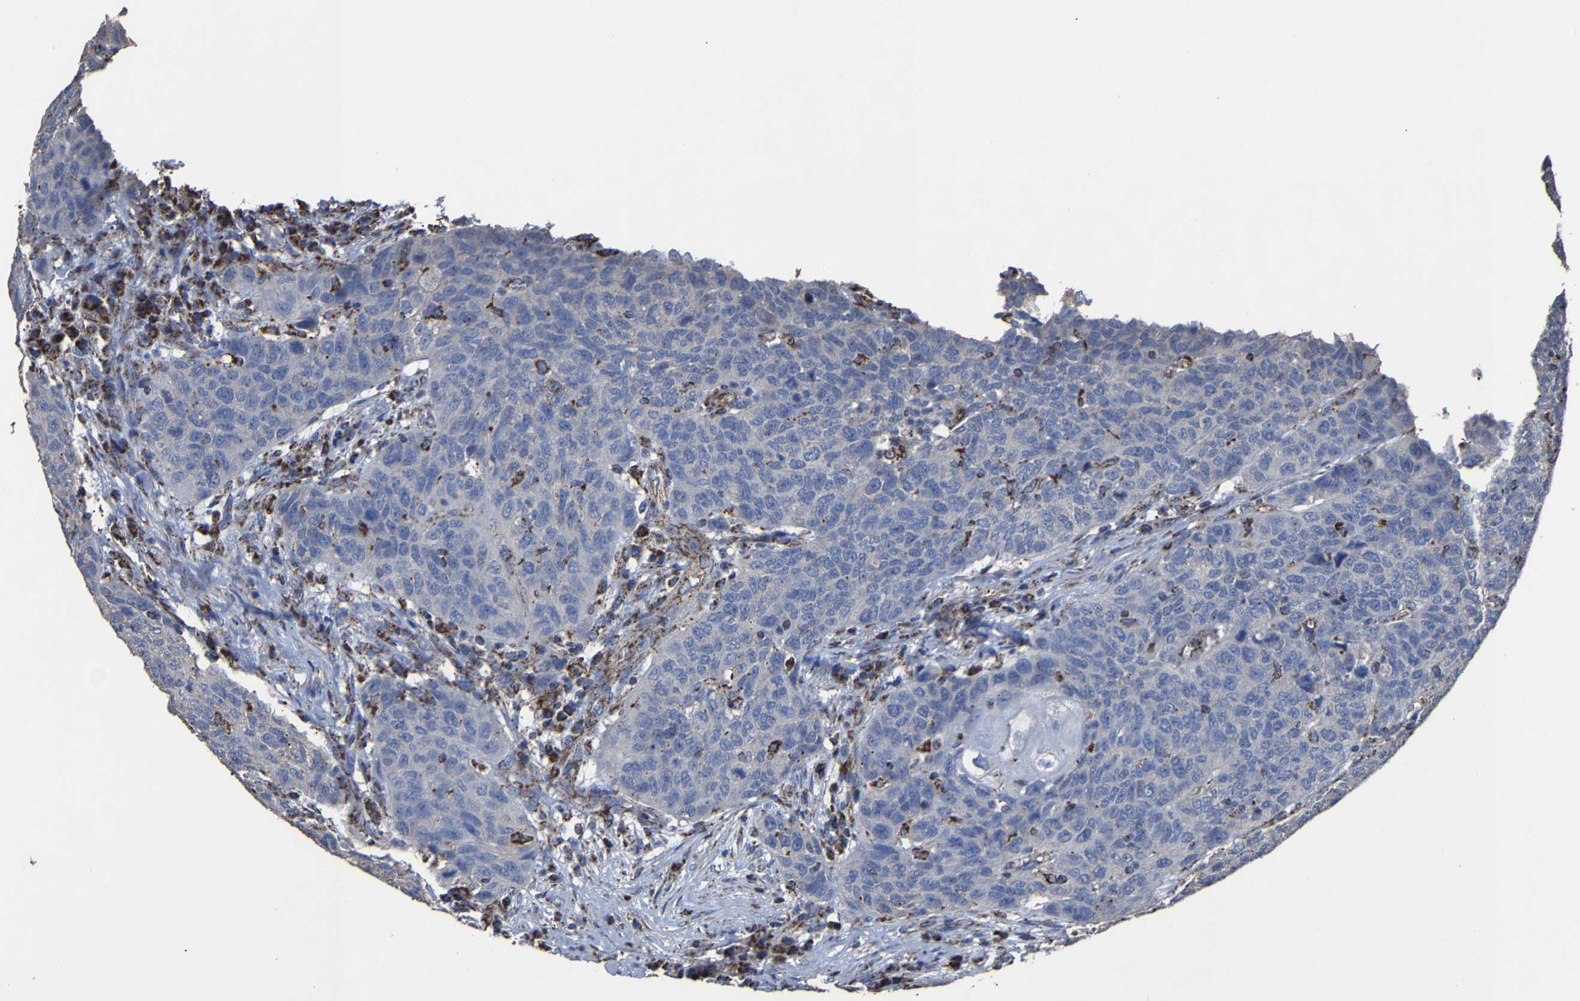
{"staining": {"intensity": "negative", "quantity": "none", "location": "none"}, "tissue": "head and neck cancer", "cell_type": "Tumor cells", "image_type": "cancer", "snomed": [{"axis": "morphology", "description": "Squamous cell carcinoma, NOS"}, {"axis": "topography", "description": "Head-Neck"}], "caption": "A histopathology image of squamous cell carcinoma (head and neck) stained for a protein demonstrates no brown staining in tumor cells.", "gene": "NDUFV3", "patient": {"sex": "male", "age": 66}}